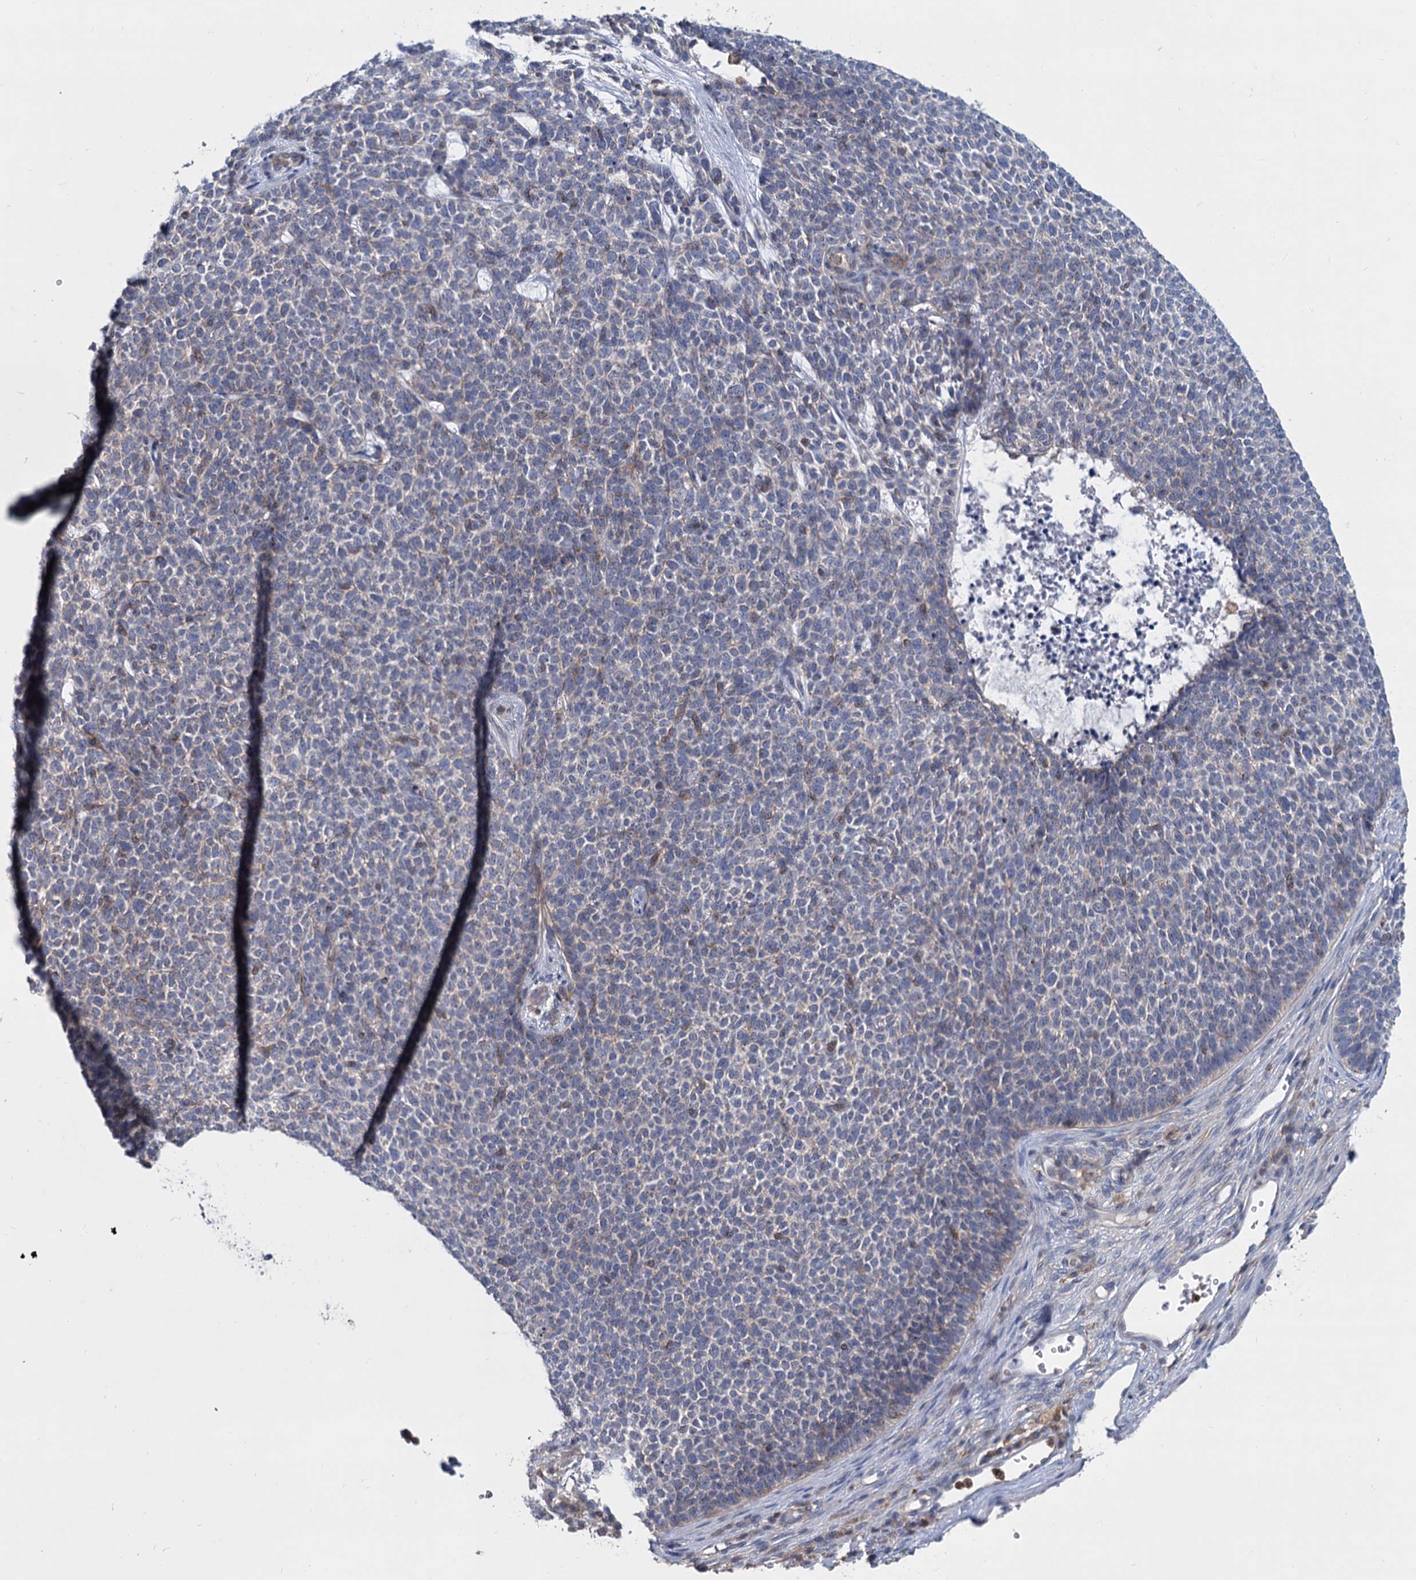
{"staining": {"intensity": "weak", "quantity": "<25%", "location": "cytoplasmic/membranous"}, "tissue": "skin cancer", "cell_type": "Tumor cells", "image_type": "cancer", "snomed": [{"axis": "morphology", "description": "Basal cell carcinoma"}, {"axis": "topography", "description": "Skin"}], "caption": "Immunohistochemistry image of basal cell carcinoma (skin) stained for a protein (brown), which demonstrates no staining in tumor cells.", "gene": "LRCH4", "patient": {"sex": "female", "age": 84}}